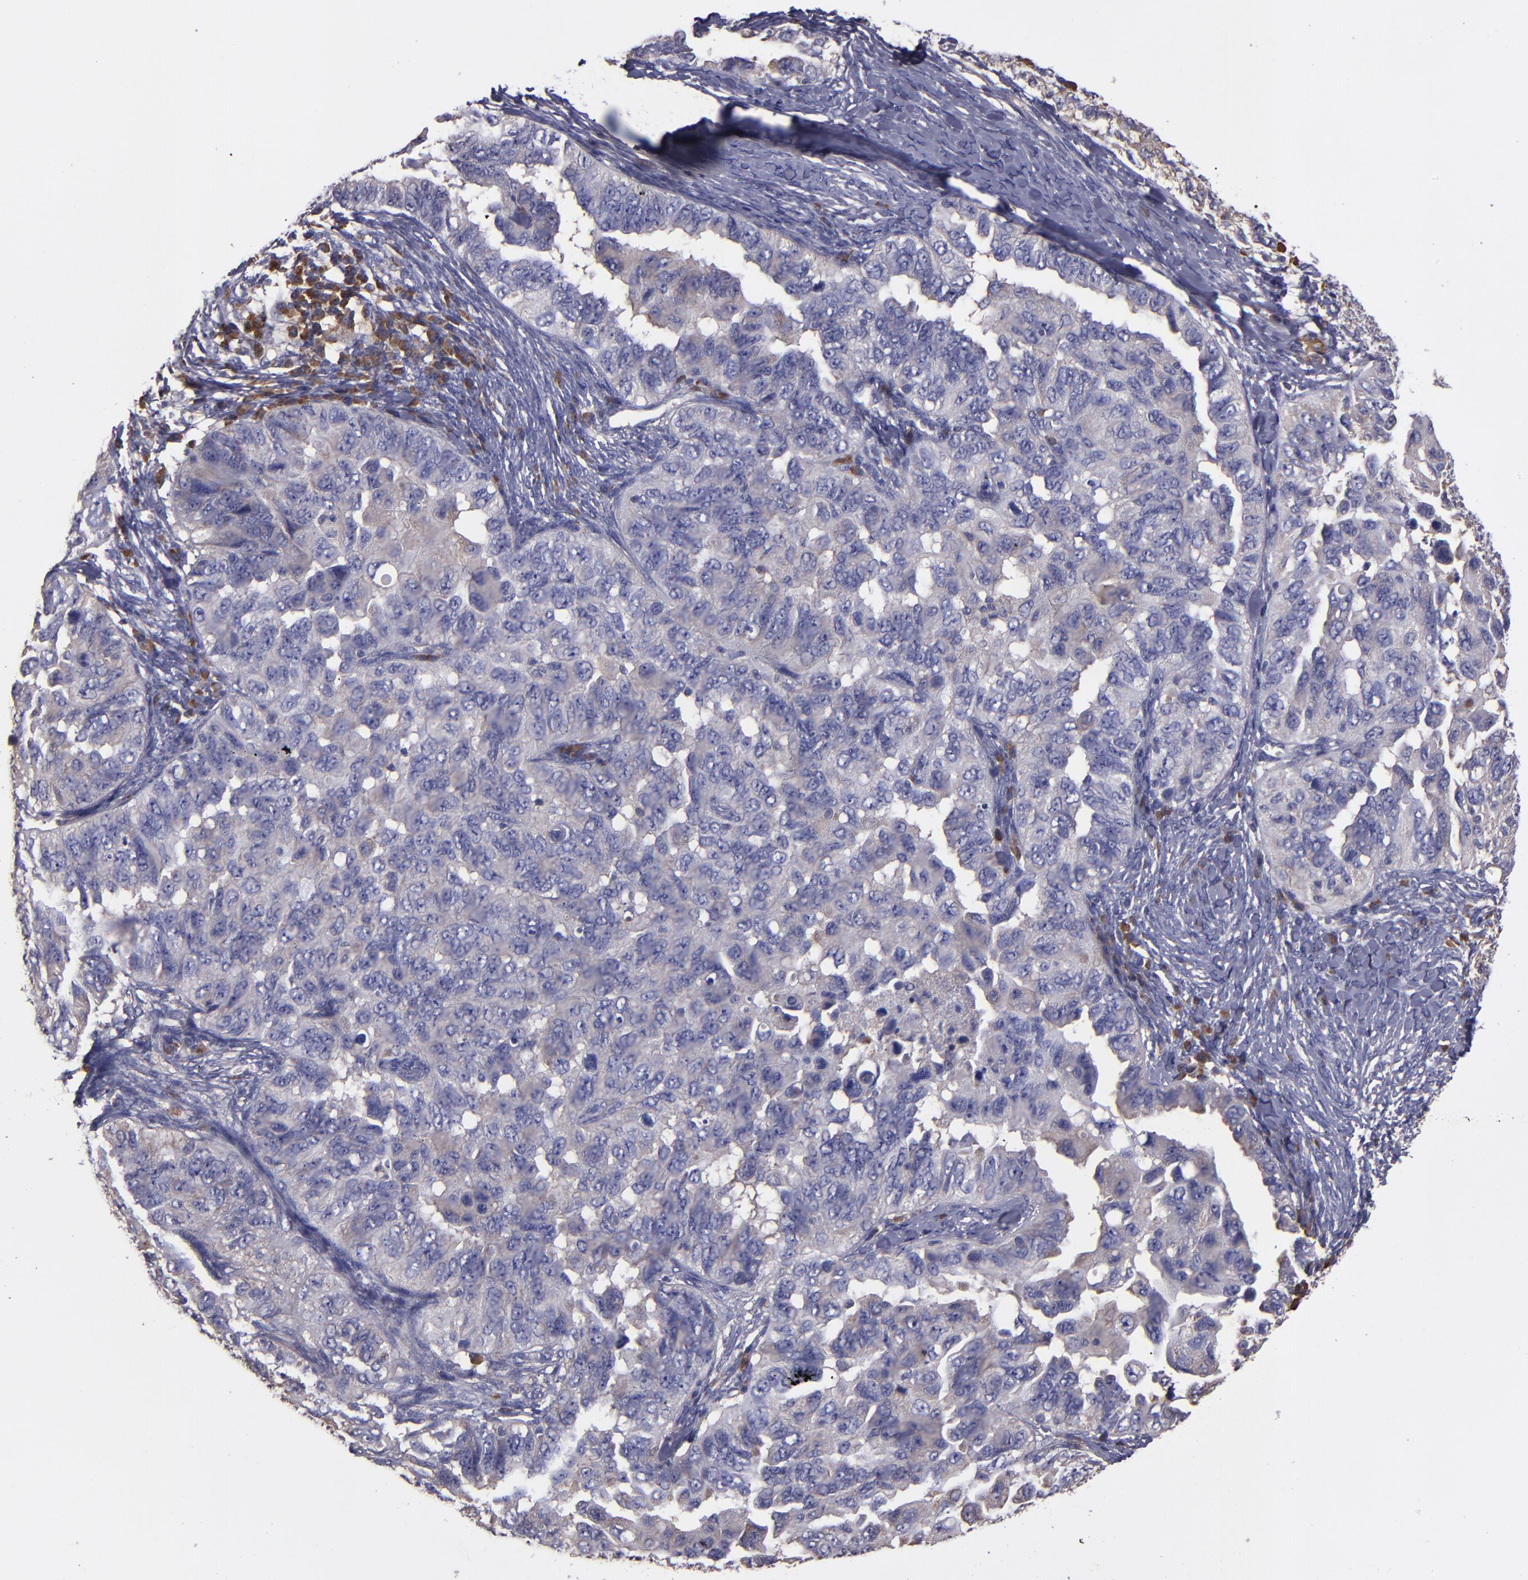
{"staining": {"intensity": "weak", "quantity": "<25%", "location": "cytoplasmic/membranous"}, "tissue": "ovarian cancer", "cell_type": "Tumor cells", "image_type": "cancer", "snomed": [{"axis": "morphology", "description": "Cystadenocarcinoma, serous, NOS"}, {"axis": "topography", "description": "Ovary"}], "caption": "High power microscopy photomicrograph of an IHC photomicrograph of ovarian serous cystadenocarcinoma, revealing no significant staining in tumor cells.", "gene": "CARS1", "patient": {"sex": "female", "age": 82}}